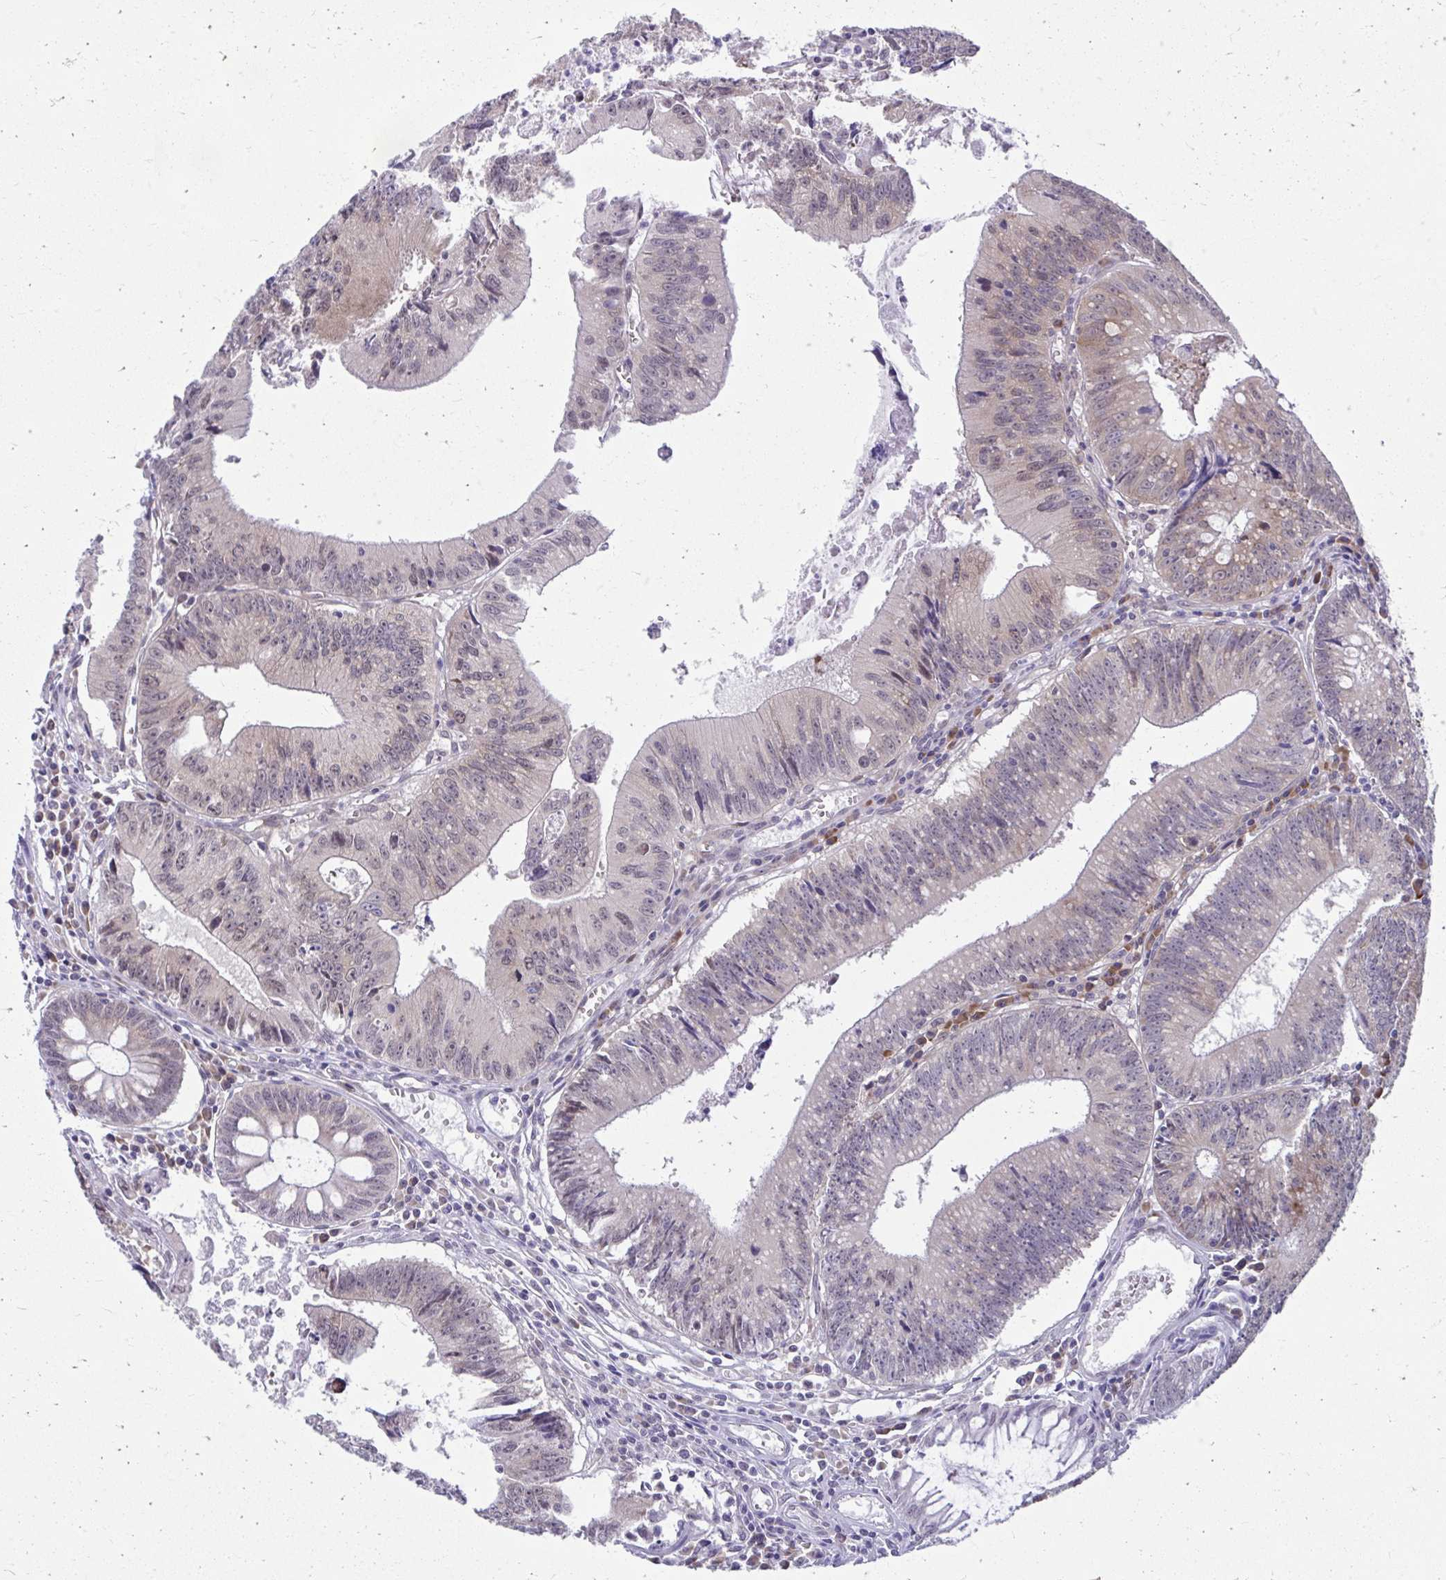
{"staining": {"intensity": "weak", "quantity": "<25%", "location": "cytoplasmic/membranous"}, "tissue": "colorectal cancer", "cell_type": "Tumor cells", "image_type": "cancer", "snomed": [{"axis": "morphology", "description": "Adenocarcinoma, NOS"}, {"axis": "topography", "description": "Rectum"}], "caption": "Immunohistochemical staining of human adenocarcinoma (colorectal) demonstrates no significant staining in tumor cells.", "gene": "SELENON", "patient": {"sex": "female", "age": 81}}